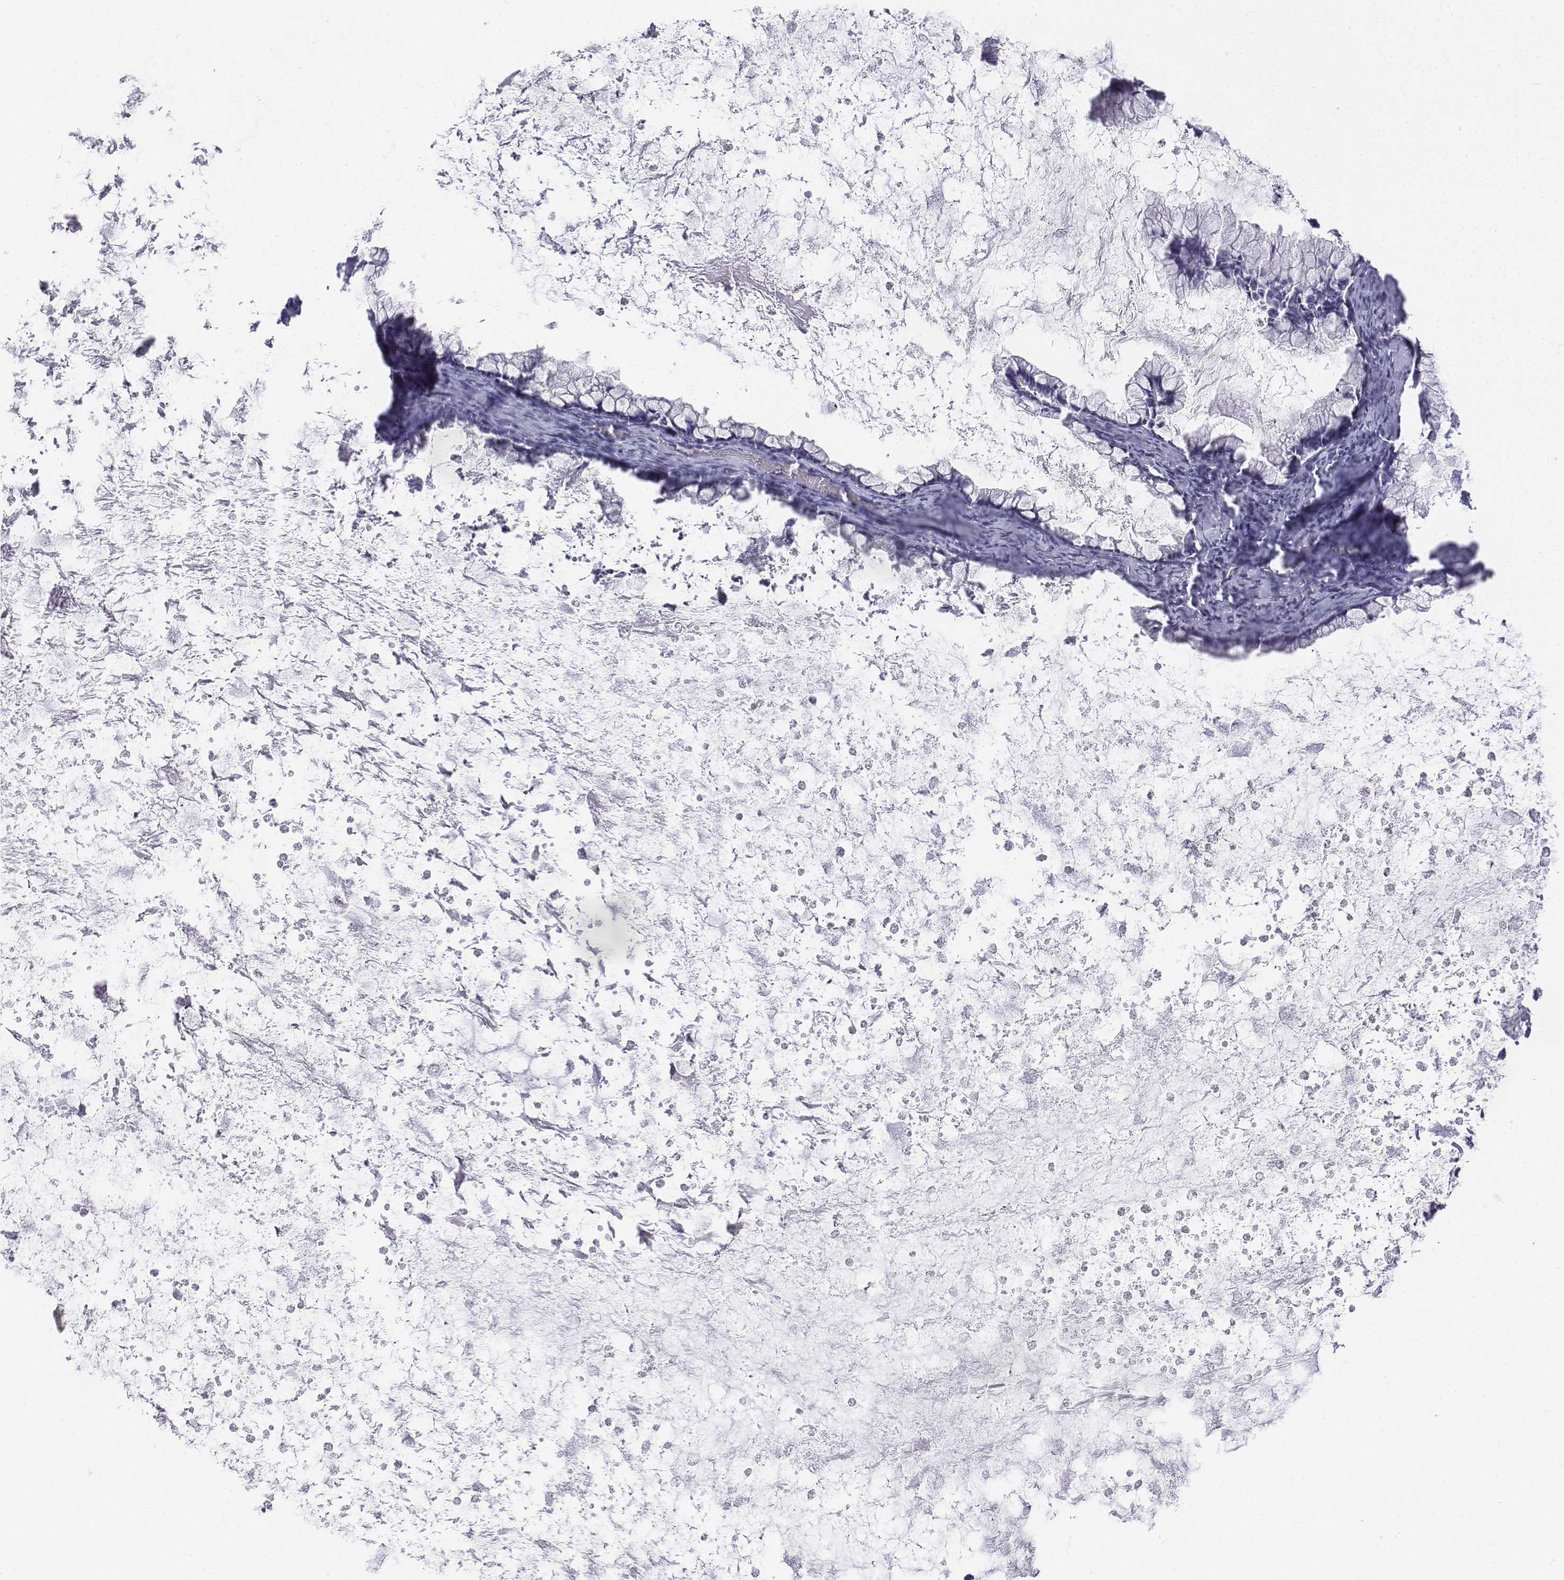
{"staining": {"intensity": "negative", "quantity": "none", "location": "none"}, "tissue": "ovarian cancer", "cell_type": "Tumor cells", "image_type": "cancer", "snomed": [{"axis": "morphology", "description": "Cystadenocarcinoma, mucinous, NOS"}, {"axis": "topography", "description": "Ovary"}], "caption": "Immunohistochemistry of ovarian cancer reveals no staining in tumor cells.", "gene": "CD3E", "patient": {"sex": "female", "age": 67}}